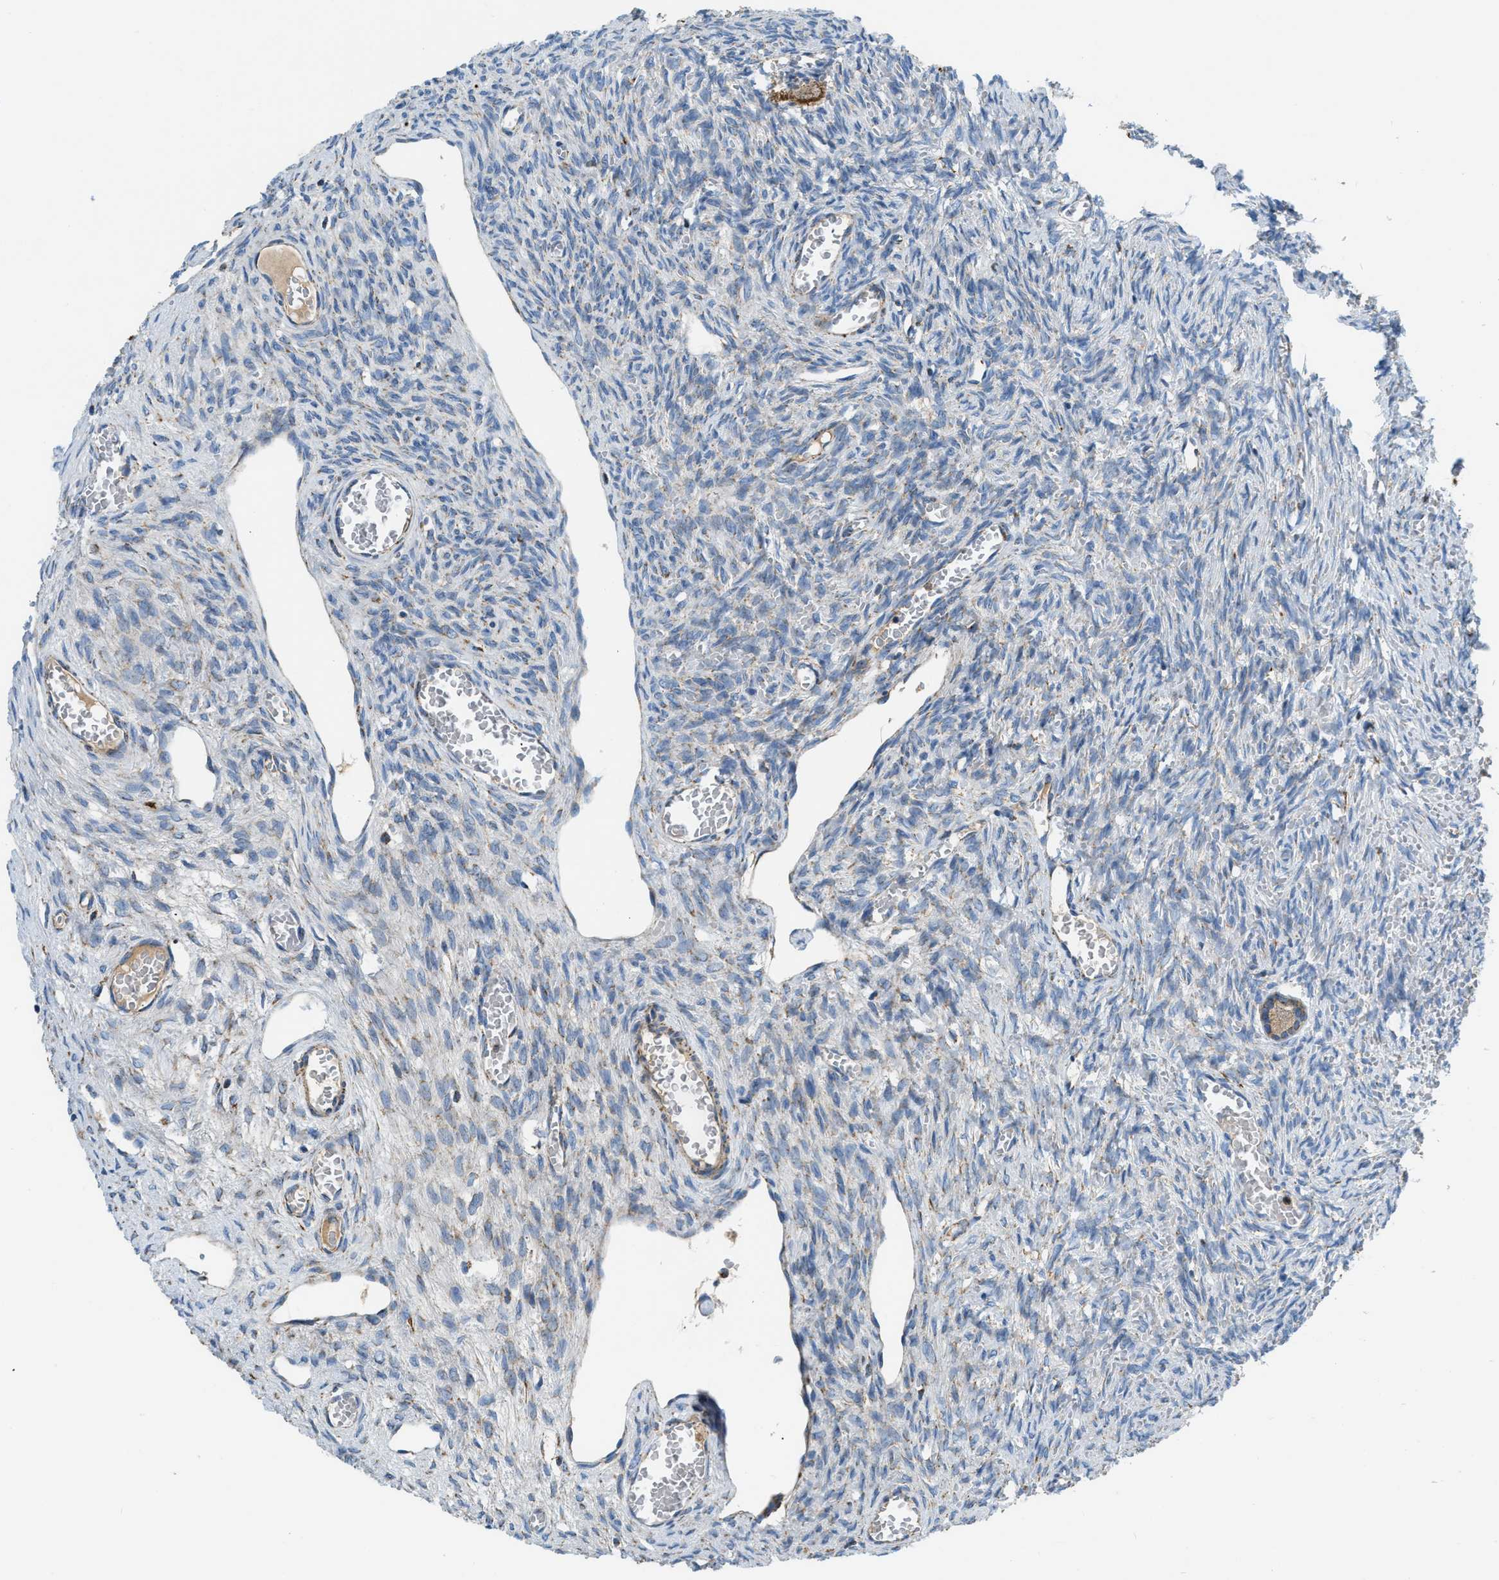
{"staining": {"intensity": "weak", "quantity": ">75%", "location": "cytoplasmic/membranous"}, "tissue": "ovary", "cell_type": "Follicle cells", "image_type": "normal", "snomed": [{"axis": "morphology", "description": "Normal tissue, NOS"}, {"axis": "topography", "description": "Ovary"}], "caption": "Immunohistochemical staining of benign ovary displays low levels of weak cytoplasmic/membranous expression in about >75% of follicle cells.", "gene": "ACADVL", "patient": {"sex": "female", "age": 27}}